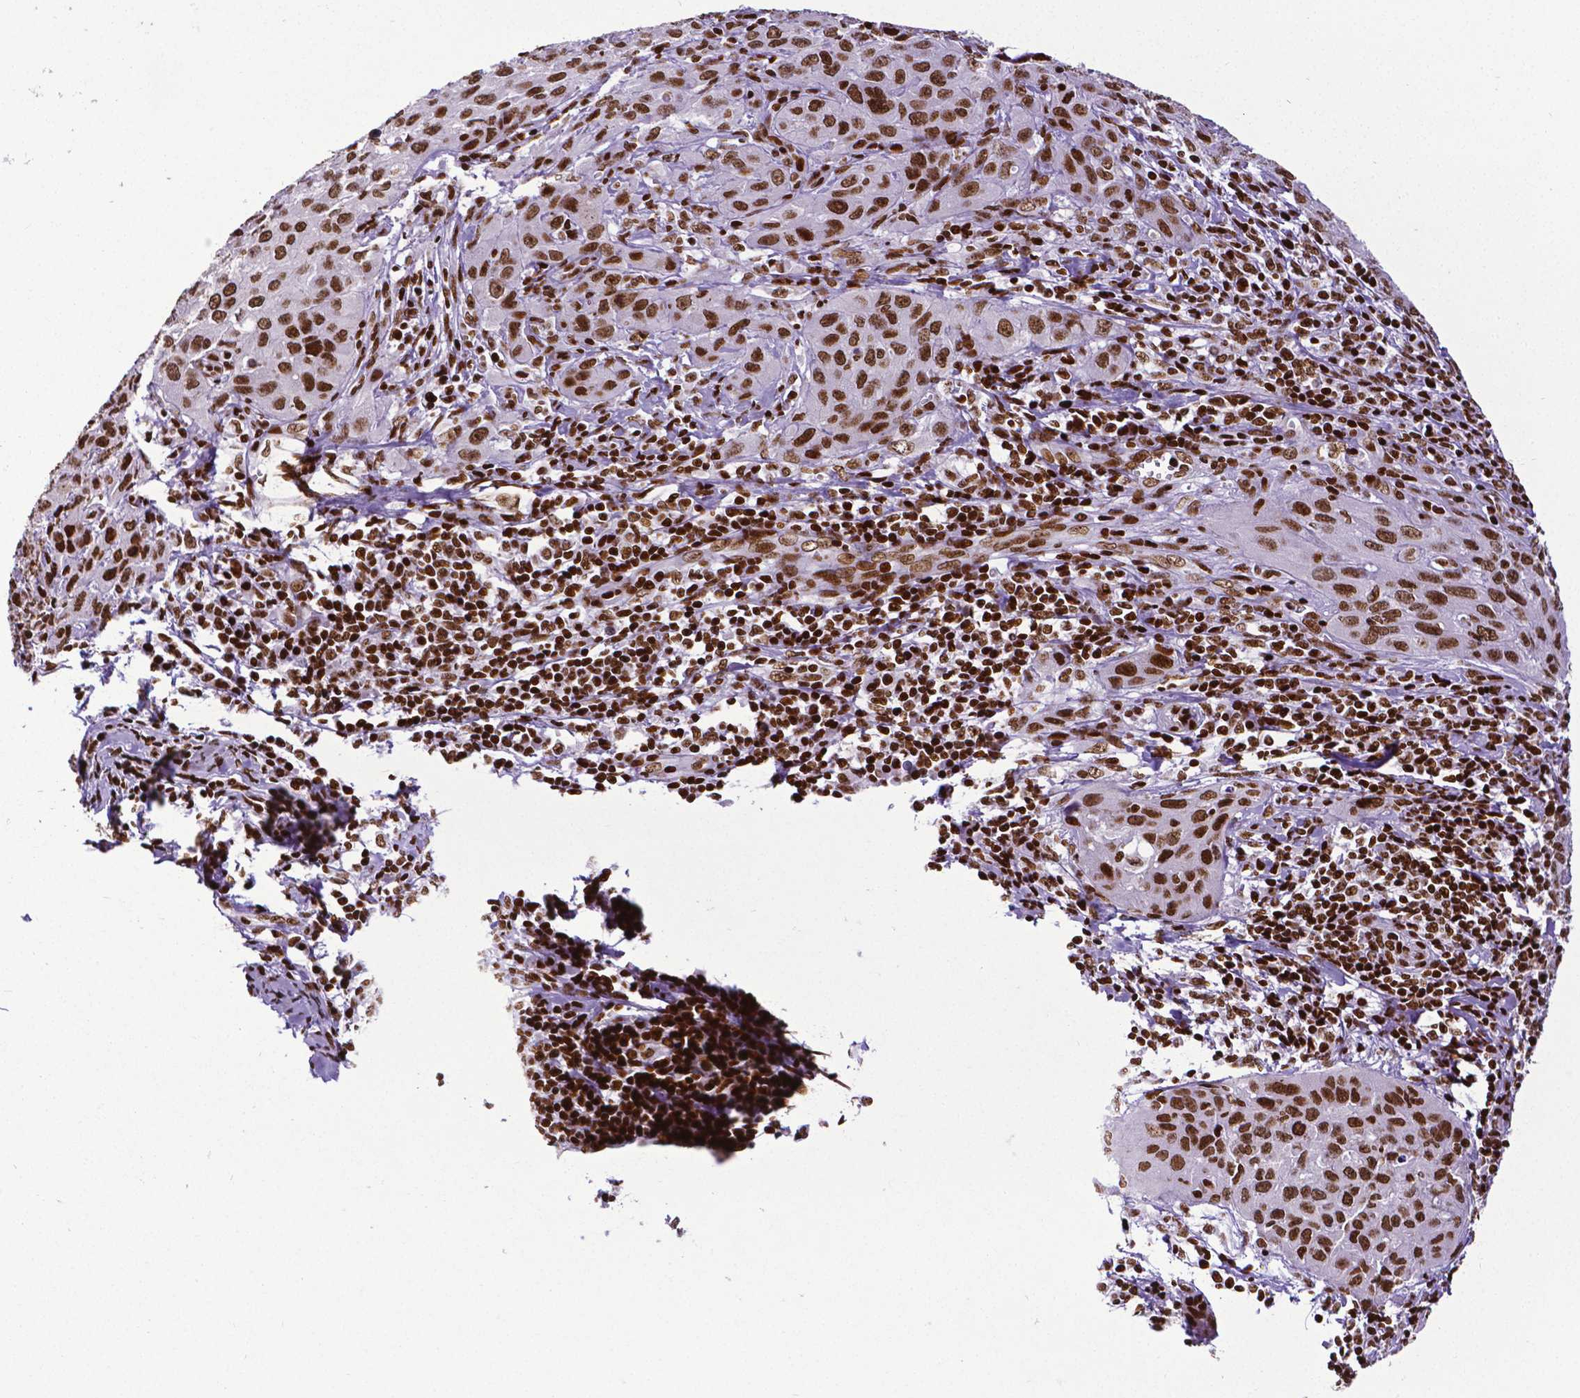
{"staining": {"intensity": "strong", "quantity": ">75%", "location": "nuclear"}, "tissue": "cervical cancer", "cell_type": "Tumor cells", "image_type": "cancer", "snomed": [{"axis": "morphology", "description": "Normal tissue, NOS"}, {"axis": "morphology", "description": "Squamous cell carcinoma, NOS"}, {"axis": "topography", "description": "Cervix"}], "caption": "This histopathology image shows squamous cell carcinoma (cervical) stained with immunohistochemistry (IHC) to label a protein in brown. The nuclear of tumor cells show strong positivity for the protein. Nuclei are counter-stained blue.", "gene": "CTCF", "patient": {"sex": "female", "age": 51}}